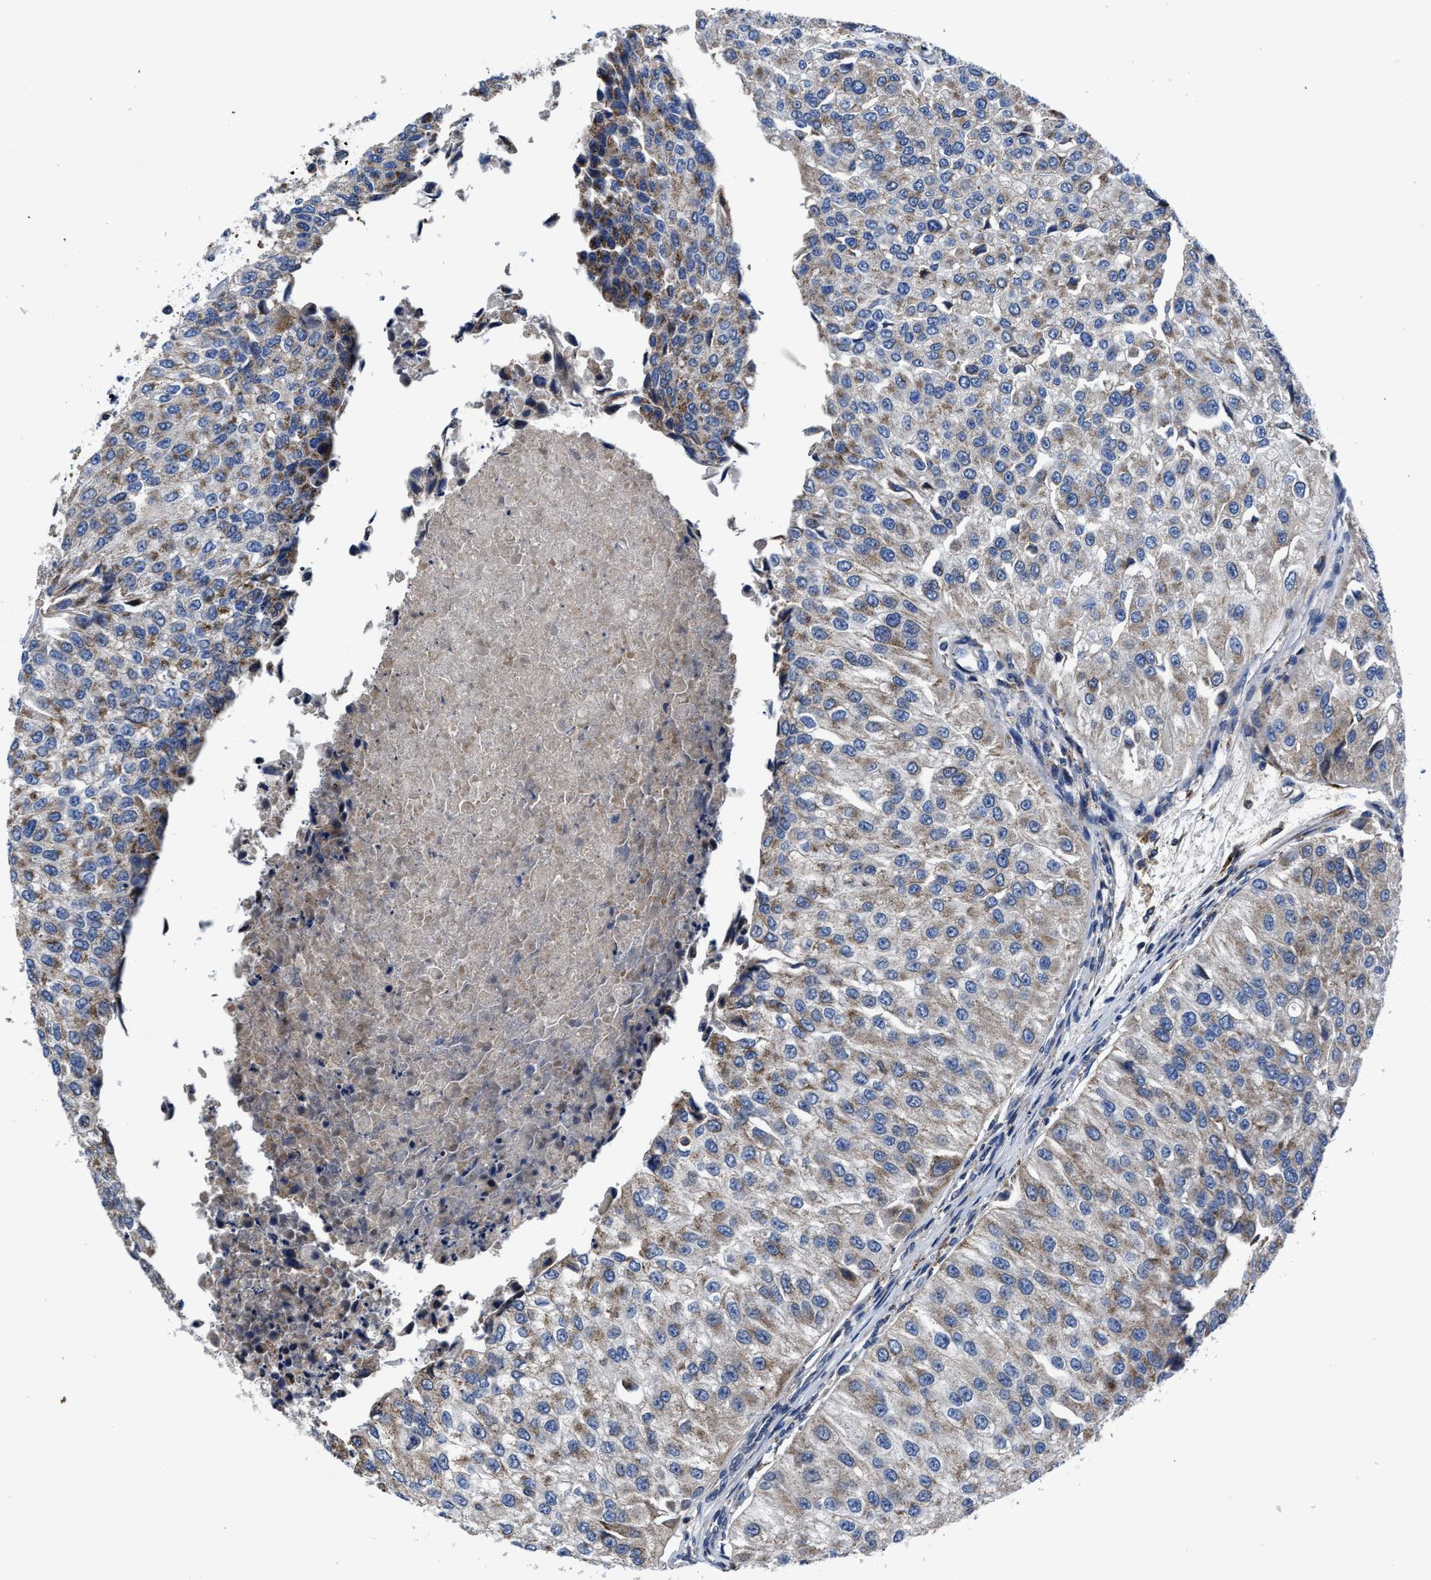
{"staining": {"intensity": "weak", "quantity": ">75%", "location": "cytoplasmic/membranous"}, "tissue": "urothelial cancer", "cell_type": "Tumor cells", "image_type": "cancer", "snomed": [{"axis": "morphology", "description": "Urothelial carcinoma, High grade"}, {"axis": "topography", "description": "Kidney"}, {"axis": "topography", "description": "Urinary bladder"}], "caption": "Brown immunohistochemical staining in urothelial carcinoma (high-grade) reveals weak cytoplasmic/membranous expression in about >75% of tumor cells.", "gene": "CACNA1D", "patient": {"sex": "male", "age": 77}}